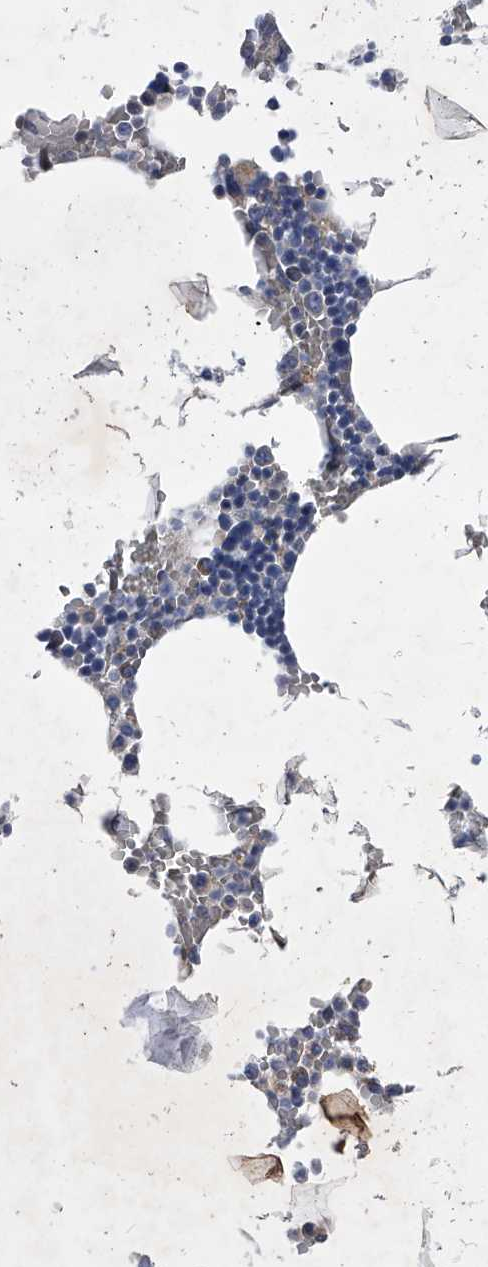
{"staining": {"intensity": "moderate", "quantity": "<25%", "location": "cytoplasmic/membranous"}, "tissue": "bone marrow", "cell_type": "Hematopoietic cells", "image_type": "normal", "snomed": [{"axis": "morphology", "description": "Normal tissue, NOS"}, {"axis": "topography", "description": "Bone marrow"}], "caption": "Bone marrow stained with DAB (3,3'-diaminobenzidine) IHC shows low levels of moderate cytoplasmic/membranous positivity in approximately <25% of hematopoietic cells.", "gene": "ZNF76", "patient": {"sex": "male", "age": 70}}